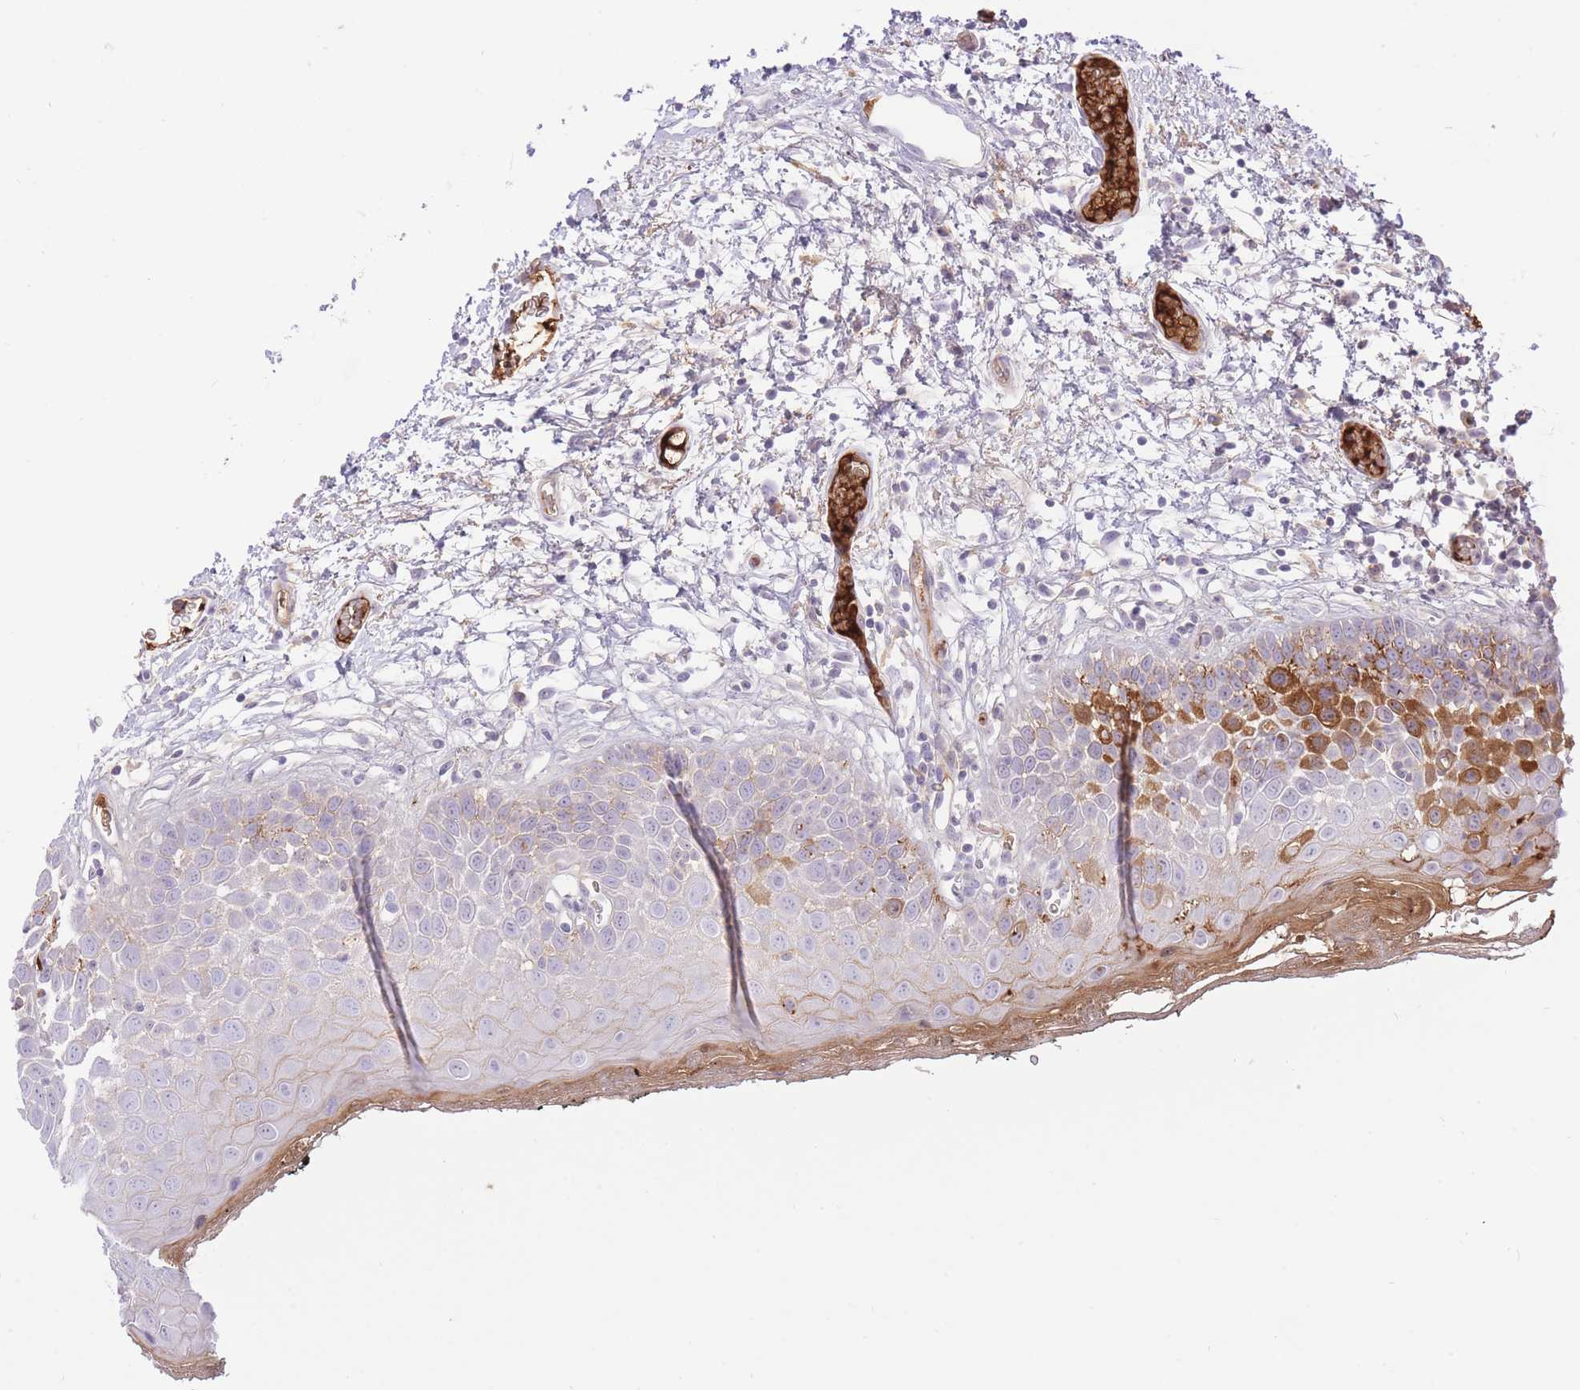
{"staining": {"intensity": "strong", "quantity": "<25%", "location": "cytoplasmic/membranous"}, "tissue": "oral mucosa", "cell_type": "Squamous epithelial cells", "image_type": "normal", "snomed": [{"axis": "morphology", "description": "Normal tissue, NOS"}, {"axis": "morphology", "description": "Squamous cell carcinoma, NOS"}, {"axis": "topography", "description": "Oral tissue"}, {"axis": "topography", "description": "Tounge, NOS"}, {"axis": "topography", "description": "Head-Neck"}], "caption": "This is a photomicrograph of immunohistochemistry staining of normal oral mucosa, which shows strong staining in the cytoplasmic/membranous of squamous epithelial cells.", "gene": "HRG", "patient": {"sex": "male", "age": 76}}